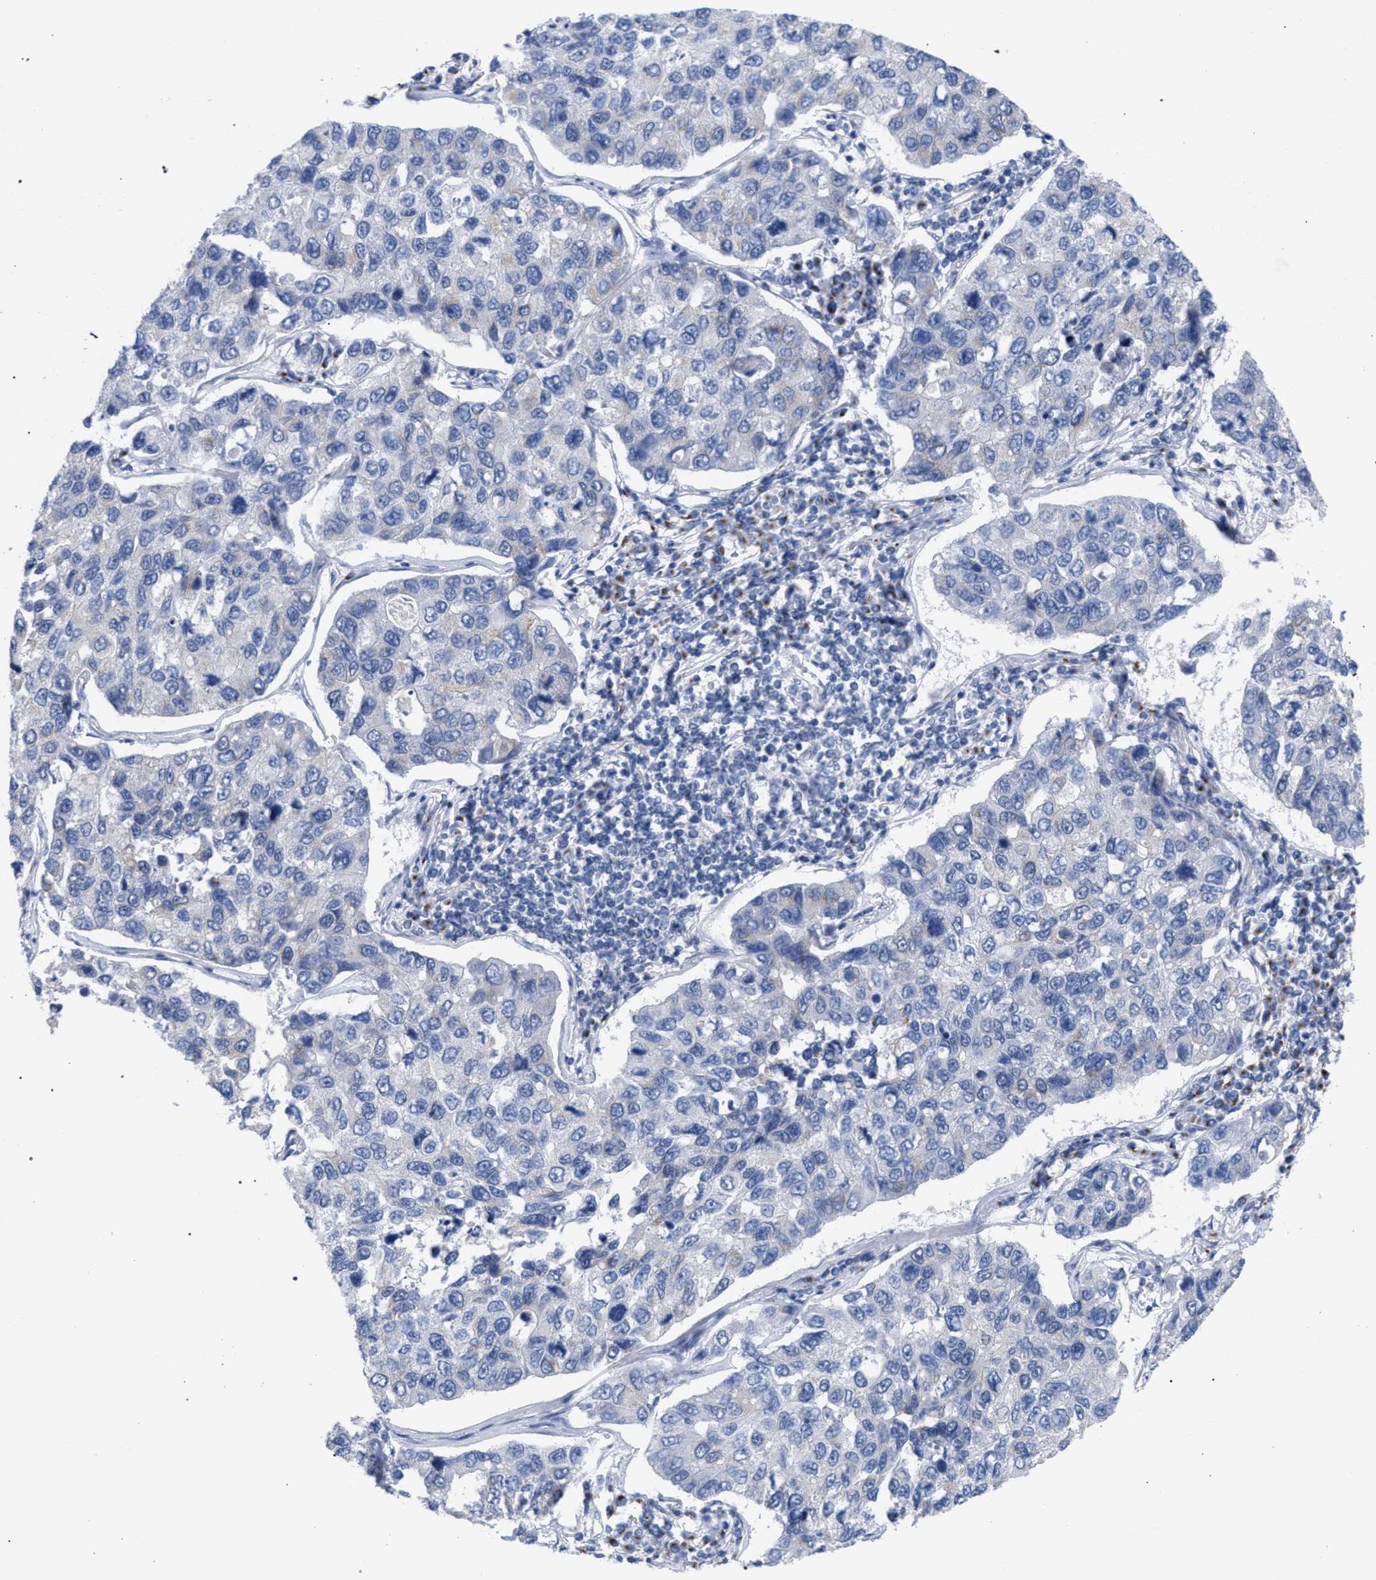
{"staining": {"intensity": "negative", "quantity": "none", "location": "none"}, "tissue": "lung cancer", "cell_type": "Tumor cells", "image_type": "cancer", "snomed": [{"axis": "morphology", "description": "Adenocarcinoma, NOS"}, {"axis": "topography", "description": "Lung"}], "caption": "IHC of lung cancer demonstrates no positivity in tumor cells. The staining is performed using DAB (3,3'-diaminobenzidine) brown chromogen with nuclei counter-stained in using hematoxylin.", "gene": "GOLGA2", "patient": {"sex": "male", "age": 64}}